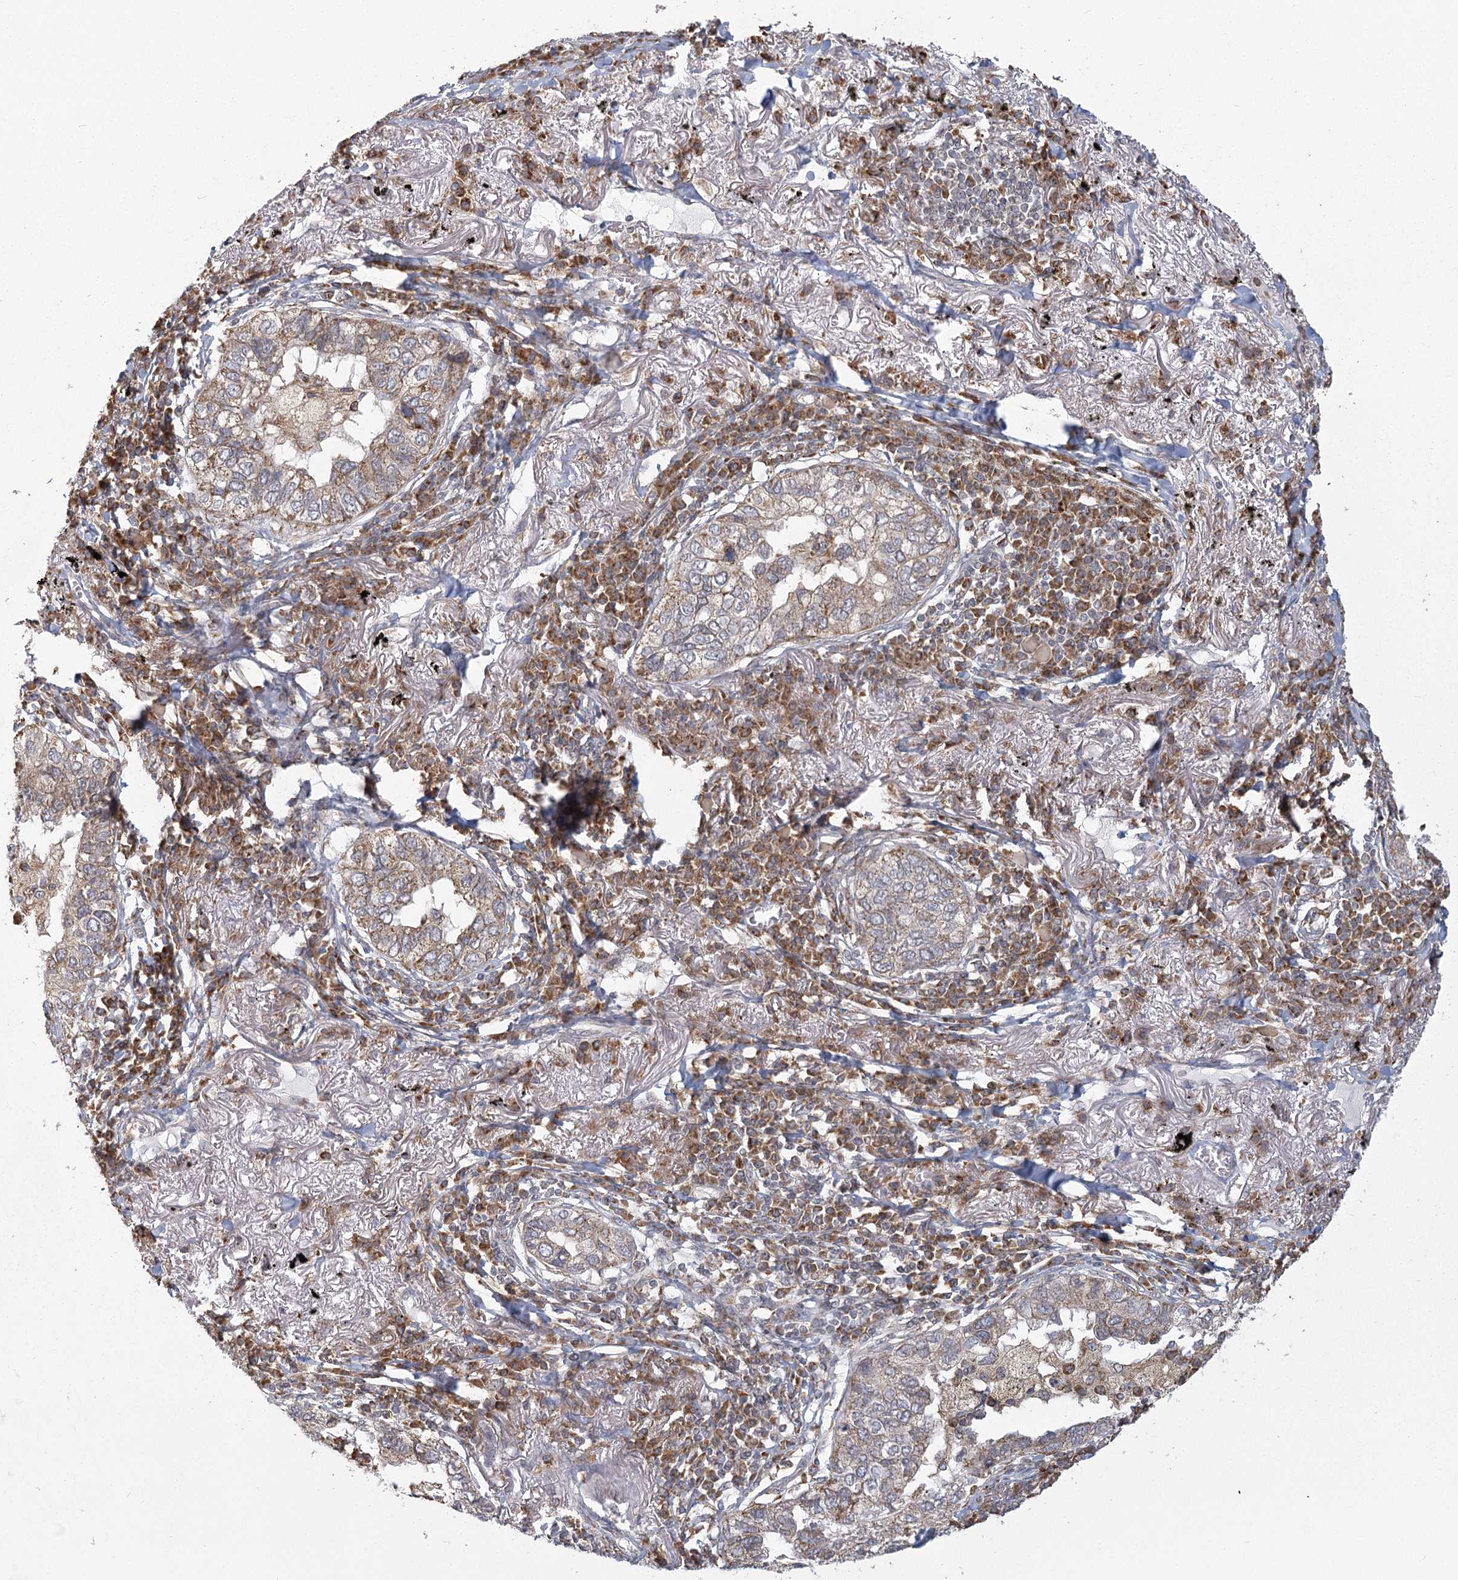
{"staining": {"intensity": "weak", "quantity": "25%-75%", "location": "cytoplasmic/membranous"}, "tissue": "lung cancer", "cell_type": "Tumor cells", "image_type": "cancer", "snomed": [{"axis": "morphology", "description": "Adenocarcinoma, NOS"}, {"axis": "topography", "description": "Lung"}], "caption": "Adenocarcinoma (lung) stained with a brown dye exhibits weak cytoplasmic/membranous positive positivity in about 25%-75% of tumor cells.", "gene": "LACTB", "patient": {"sex": "male", "age": 65}}